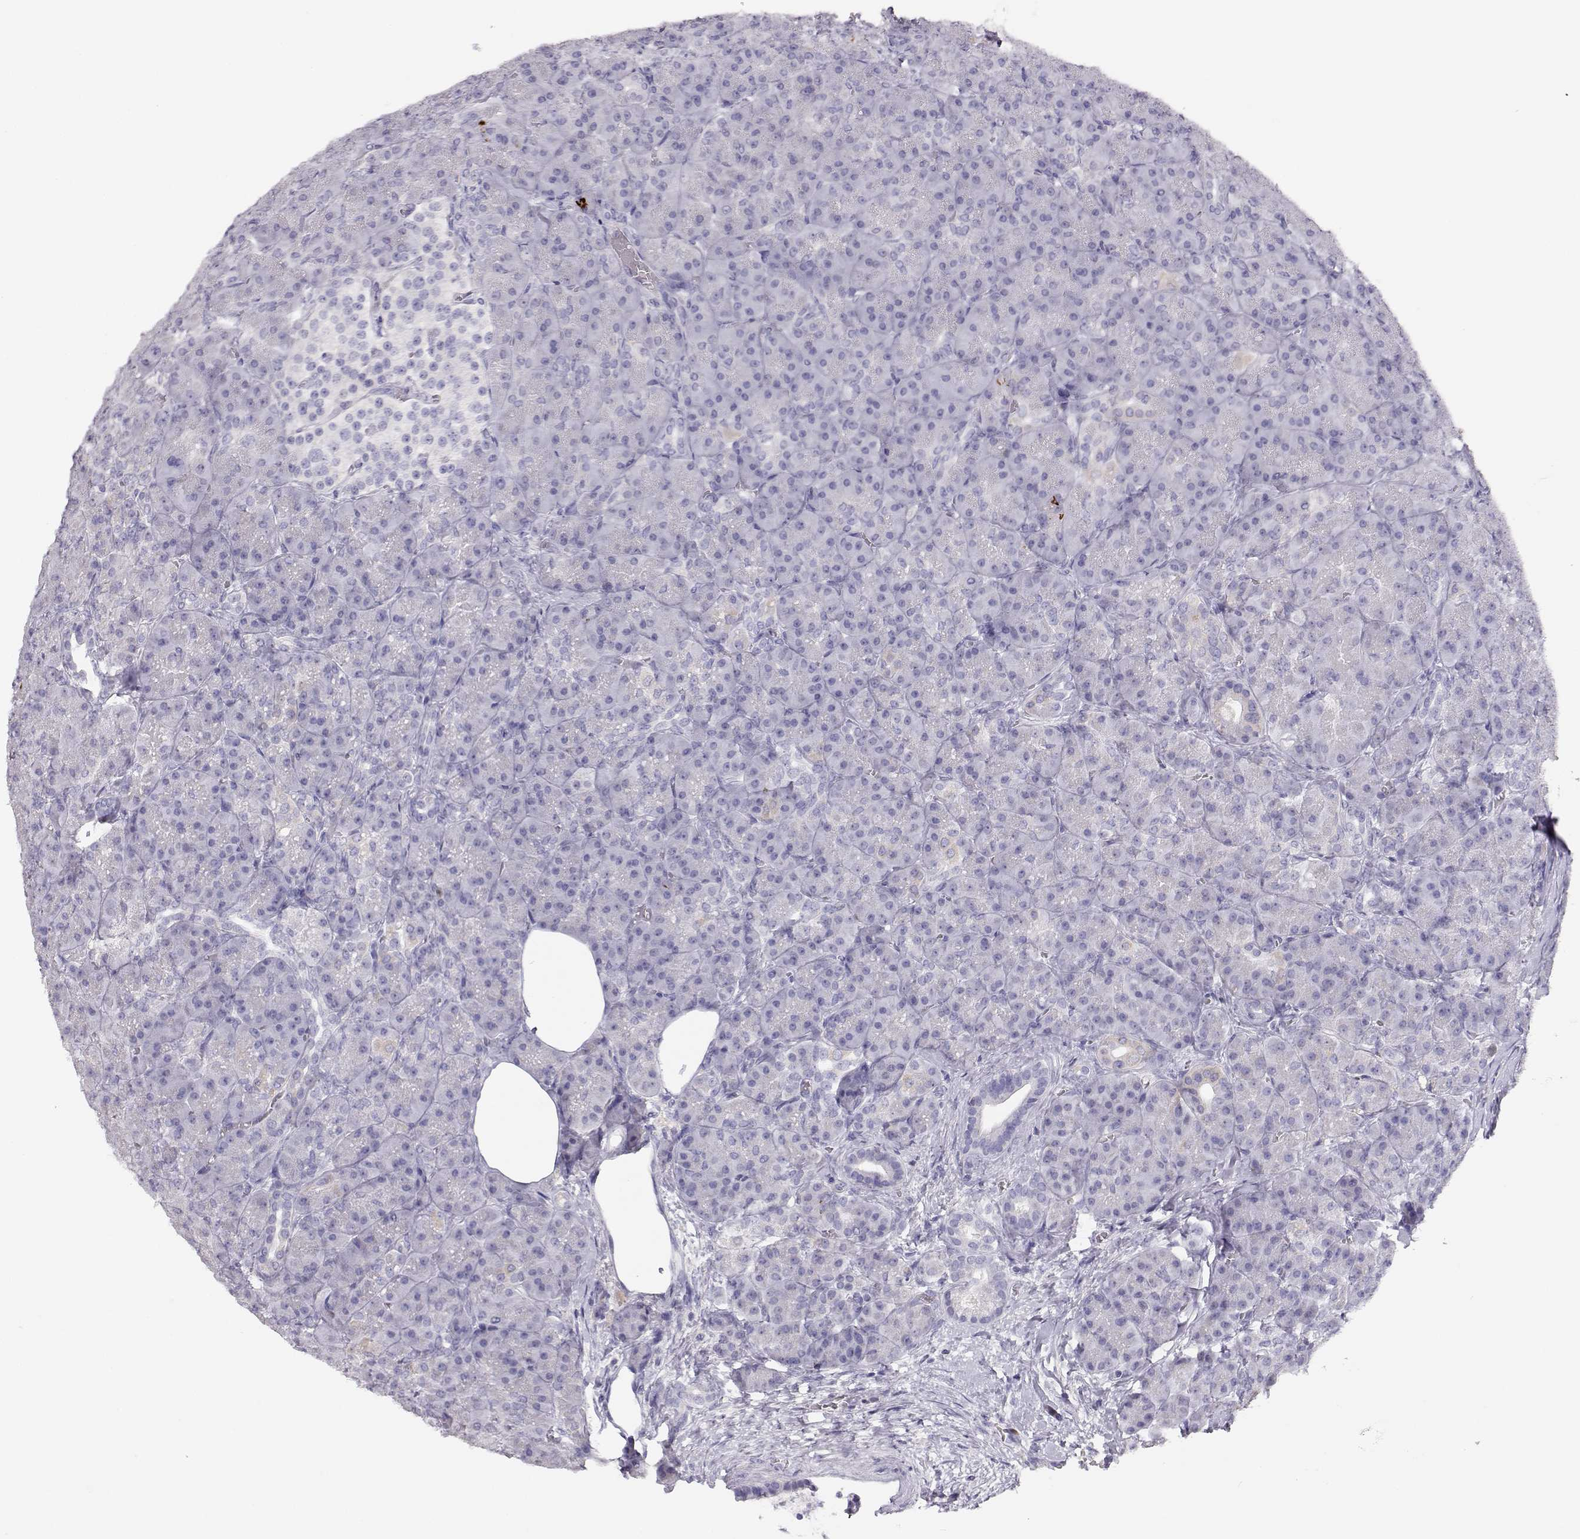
{"staining": {"intensity": "negative", "quantity": "none", "location": "none"}, "tissue": "pancreas", "cell_type": "Exocrine glandular cells", "image_type": "normal", "snomed": [{"axis": "morphology", "description": "Normal tissue, NOS"}, {"axis": "topography", "description": "Pancreas"}], "caption": "Immunohistochemical staining of normal pancreas demonstrates no significant expression in exocrine glandular cells.", "gene": "FAM166A", "patient": {"sex": "male", "age": 57}}